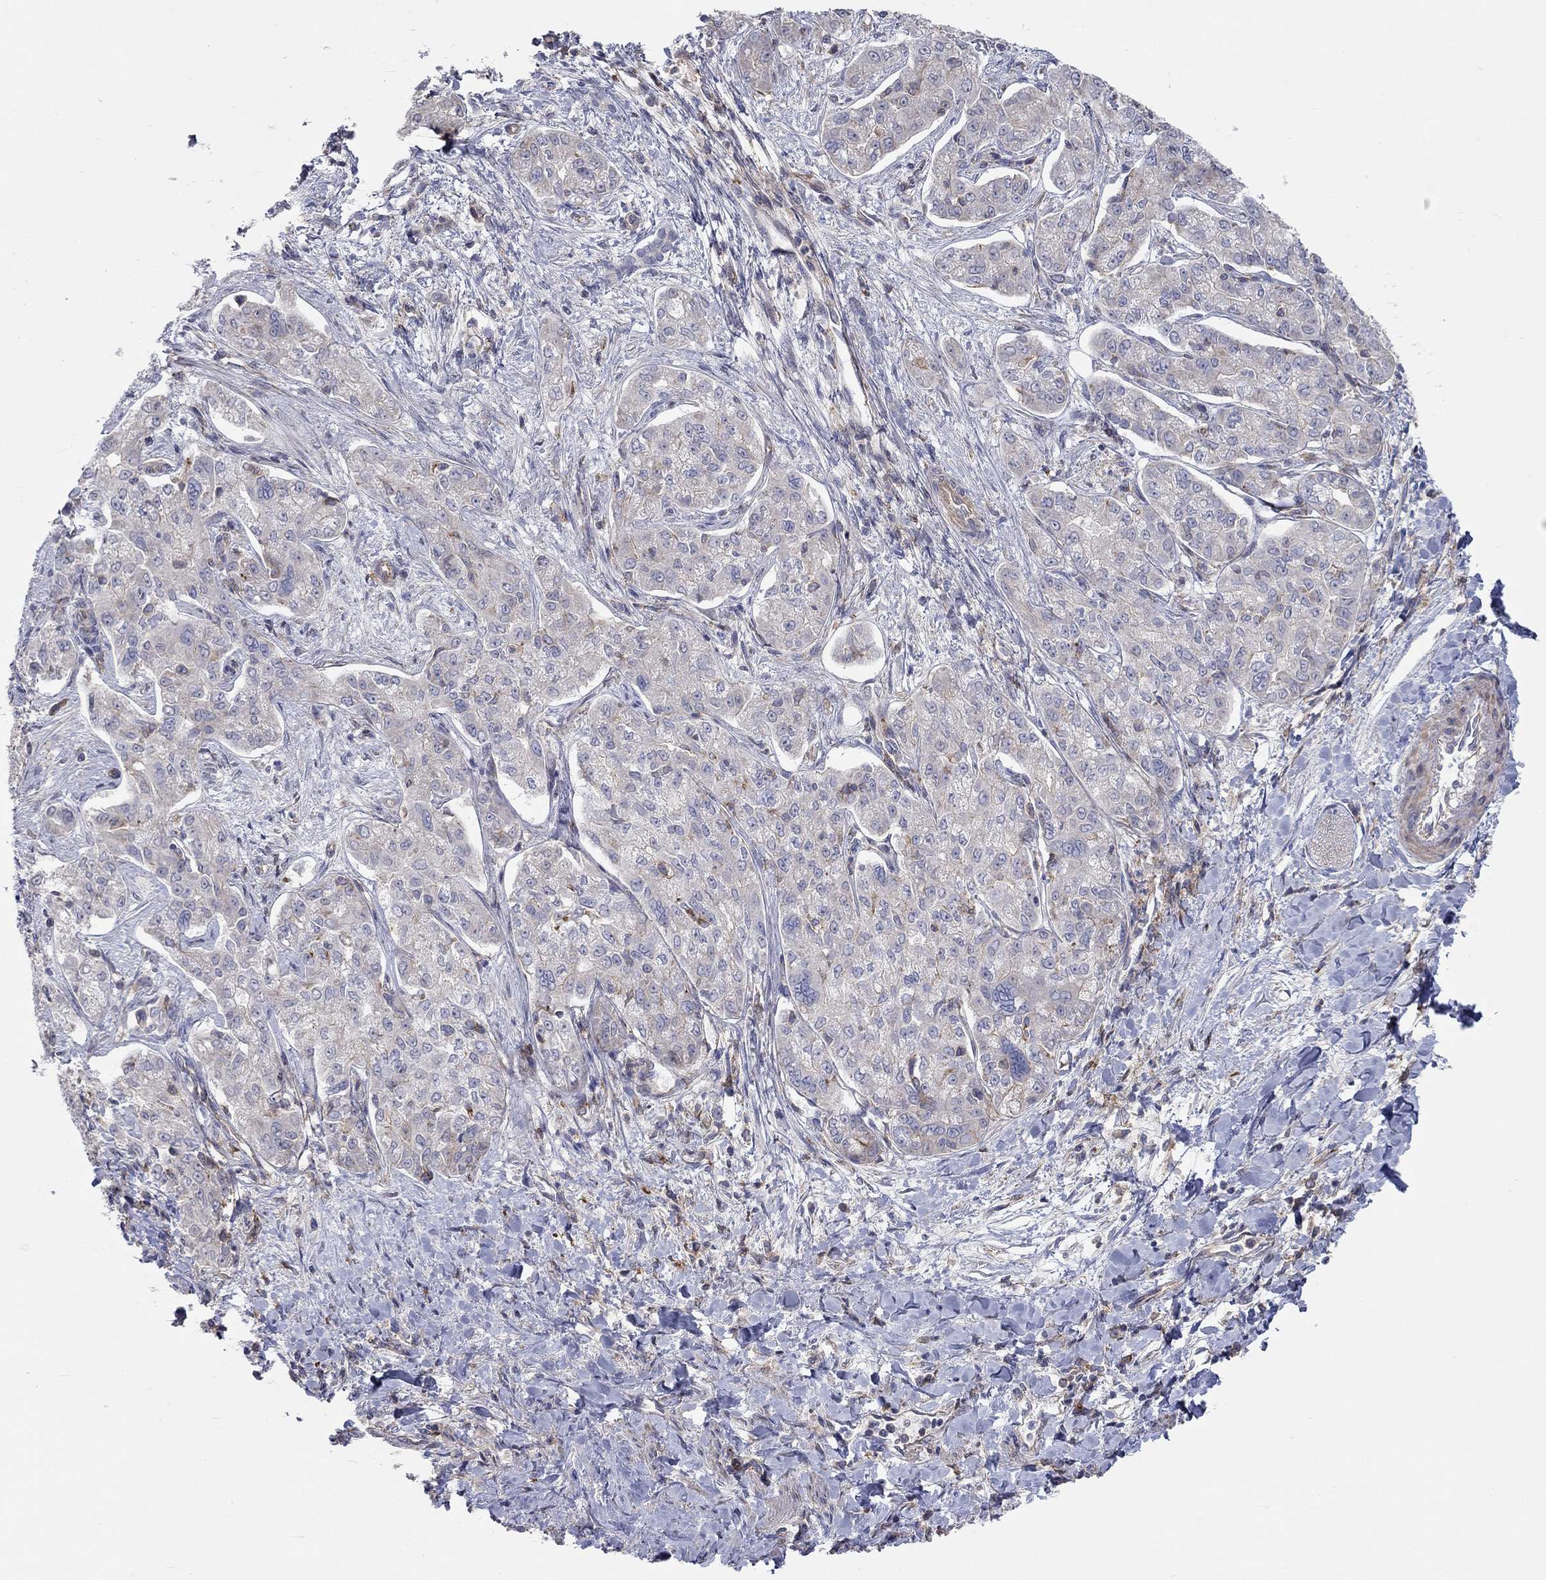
{"staining": {"intensity": "strong", "quantity": "<25%", "location": "cytoplasmic/membranous"}, "tissue": "liver cancer", "cell_type": "Tumor cells", "image_type": "cancer", "snomed": [{"axis": "morphology", "description": "Cholangiocarcinoma"}, {"axis": "topography", "description": "Liver"}], "caption": "Strong cytoplasmic/membranous protein positivity is identified in about <25% of tumor cells in liver cancer. Nuclei are stained in blue.", "gene": "PCDHGA10", "patient": {"sex": "female", "age": 47}}